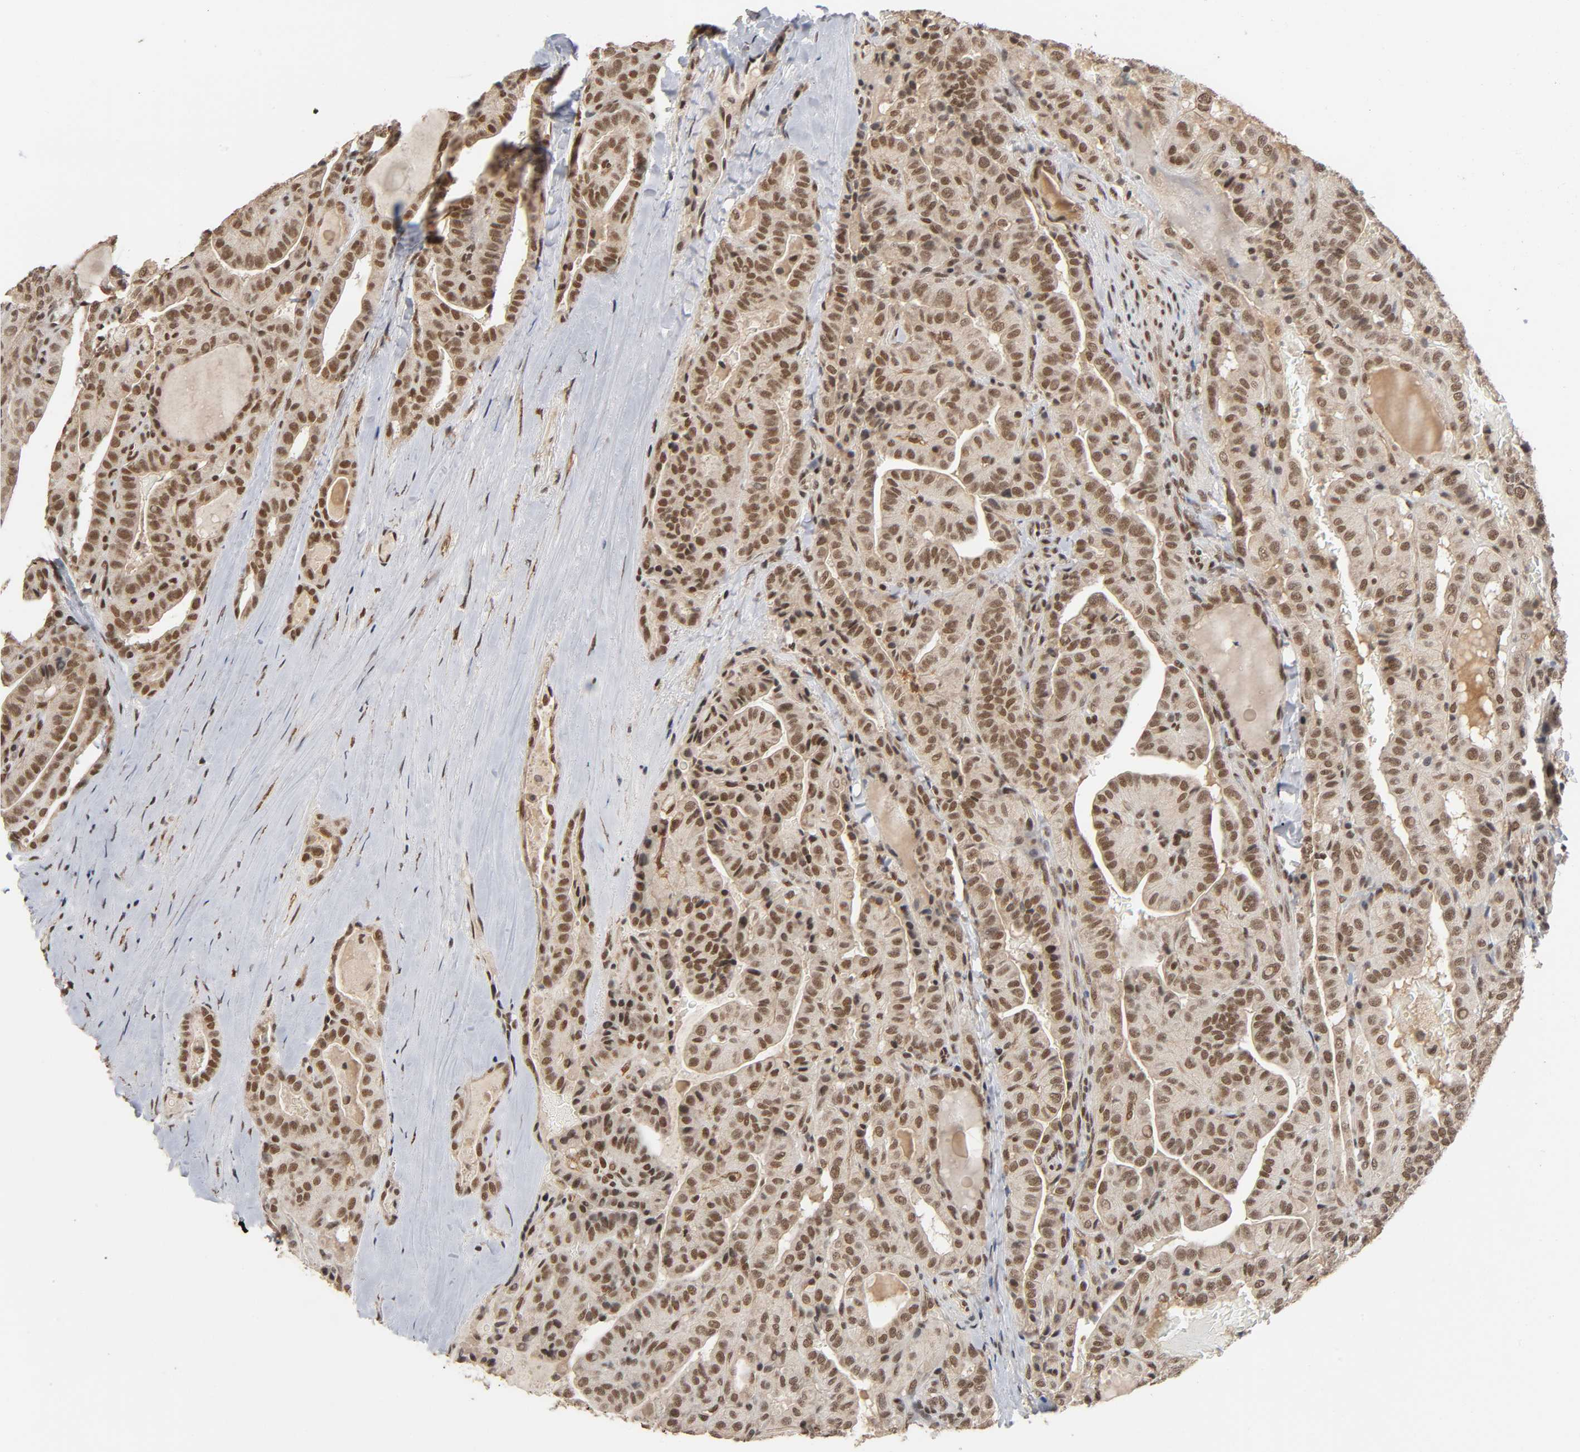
{"staining": {"intensity": "moderate", "quantity": ">75%", "location": "cytoplasmic/membranous,nuclear"}, "tissue": "thyroid cancer", "cell_type": "Tumor cells", "image_type": "cancer", "snomed": [{"axis": "morphology", "description": "Papillary adenocarcinoma, NOS"}, {"axis": "topography", "description": "Thyroid gland"}], "caption": "The photomicrograph demonstrates immunohistochemical staining of thyroid papillary adenocarcinoma. There is moderate cytoplasmic/membranous and nuclear staining is present in approximately >75% of tumor cells. The staining is performed using DAB brown chromogen to label protein expression. The nuclei are counter-stained blue using hematoxylin.", "gene": "ZNF384", "patient": {"sex": "male", "age": 77}}